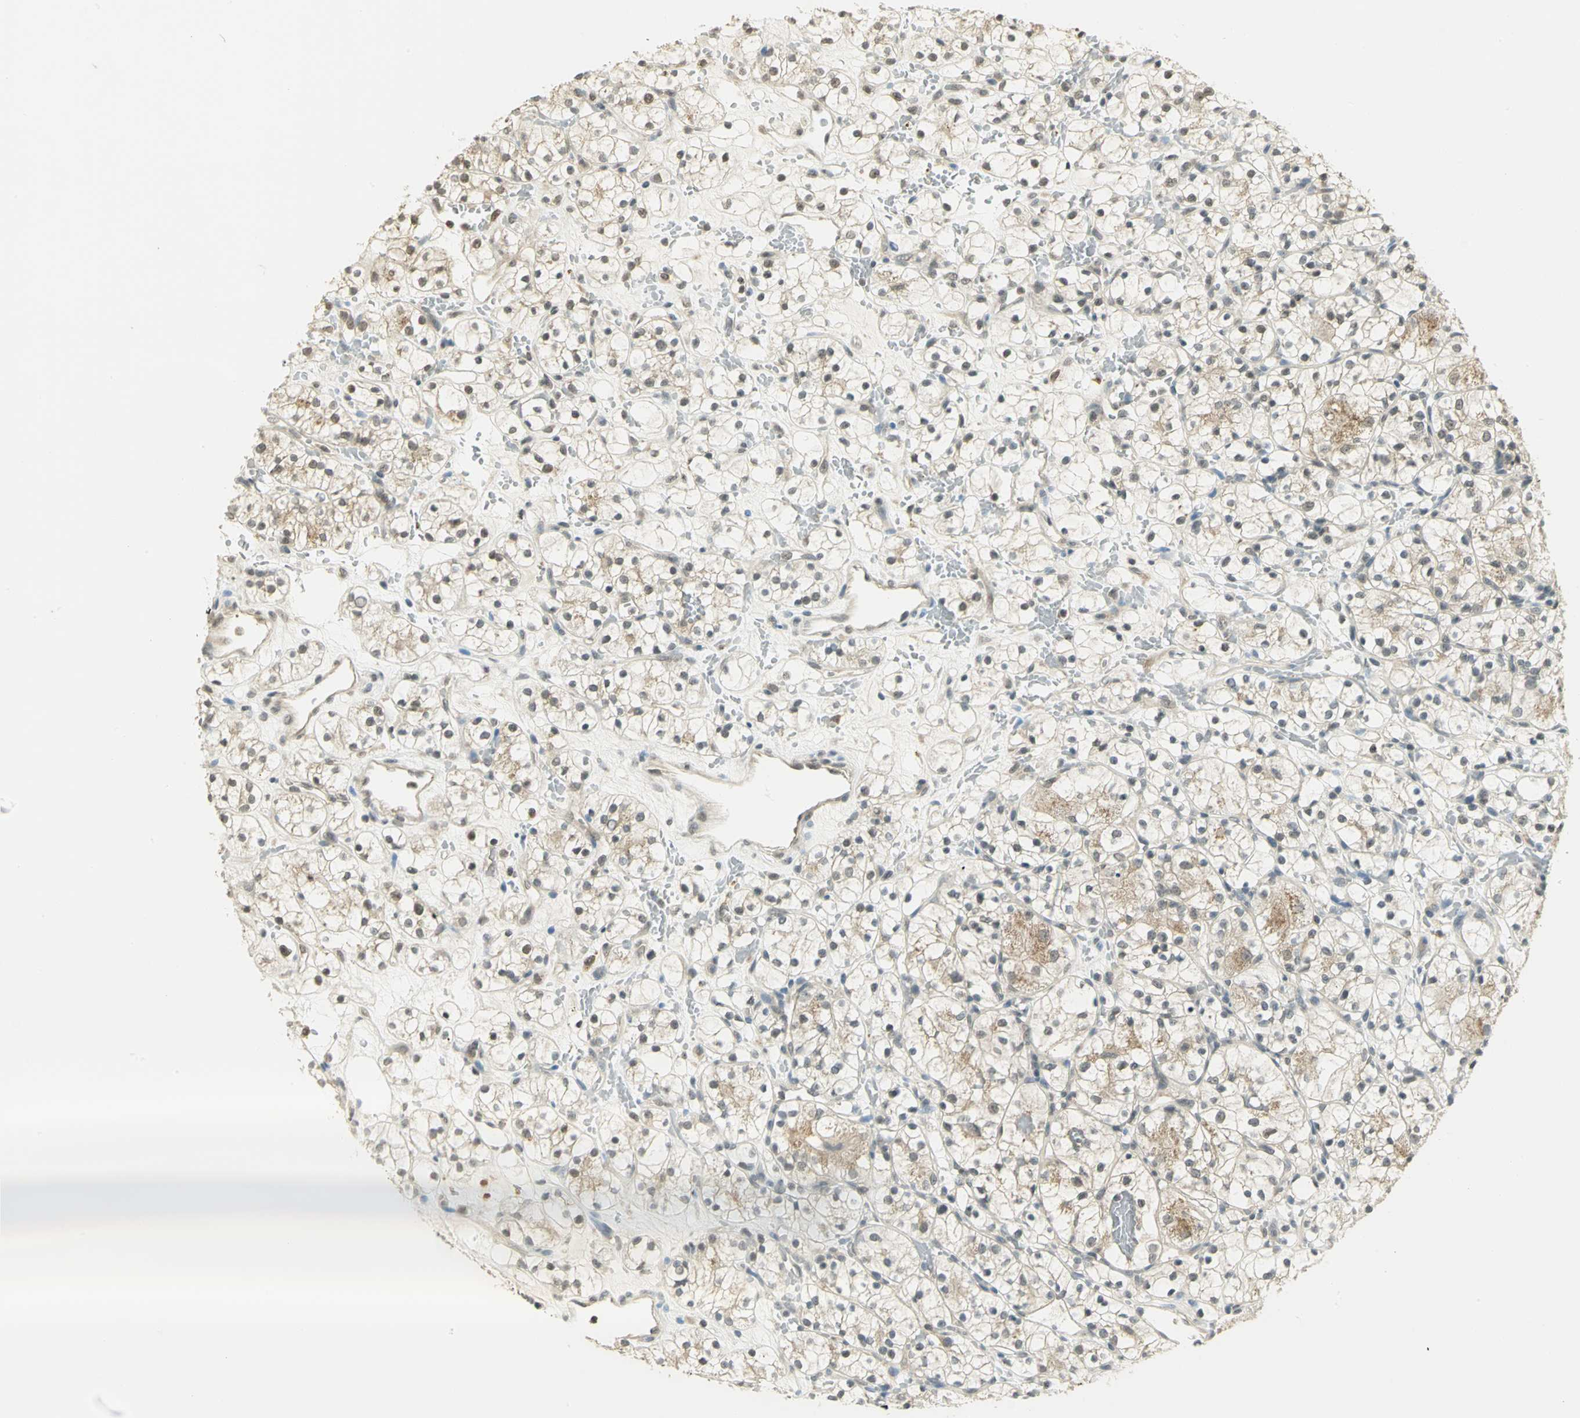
{"staining": {"intensity": "weak", "quantity": "<25%", "location": "cytoplasmic/membranous"}, "tissue": "renal cancer", "cell_type": "Tumor cells", "image_type": "cancer", "snomed": [{"axis": "morphology", "description": "Adenocarcinoma, NOS"}, {"axis": "topography", "description": "Kidney"}], "caption": "Immunohistochemical staining of renal adenocarcinoma shows no significant positivity in tumor cells.", "gene": "CDC34", "patient": {"sex": "female", "age": 60}}